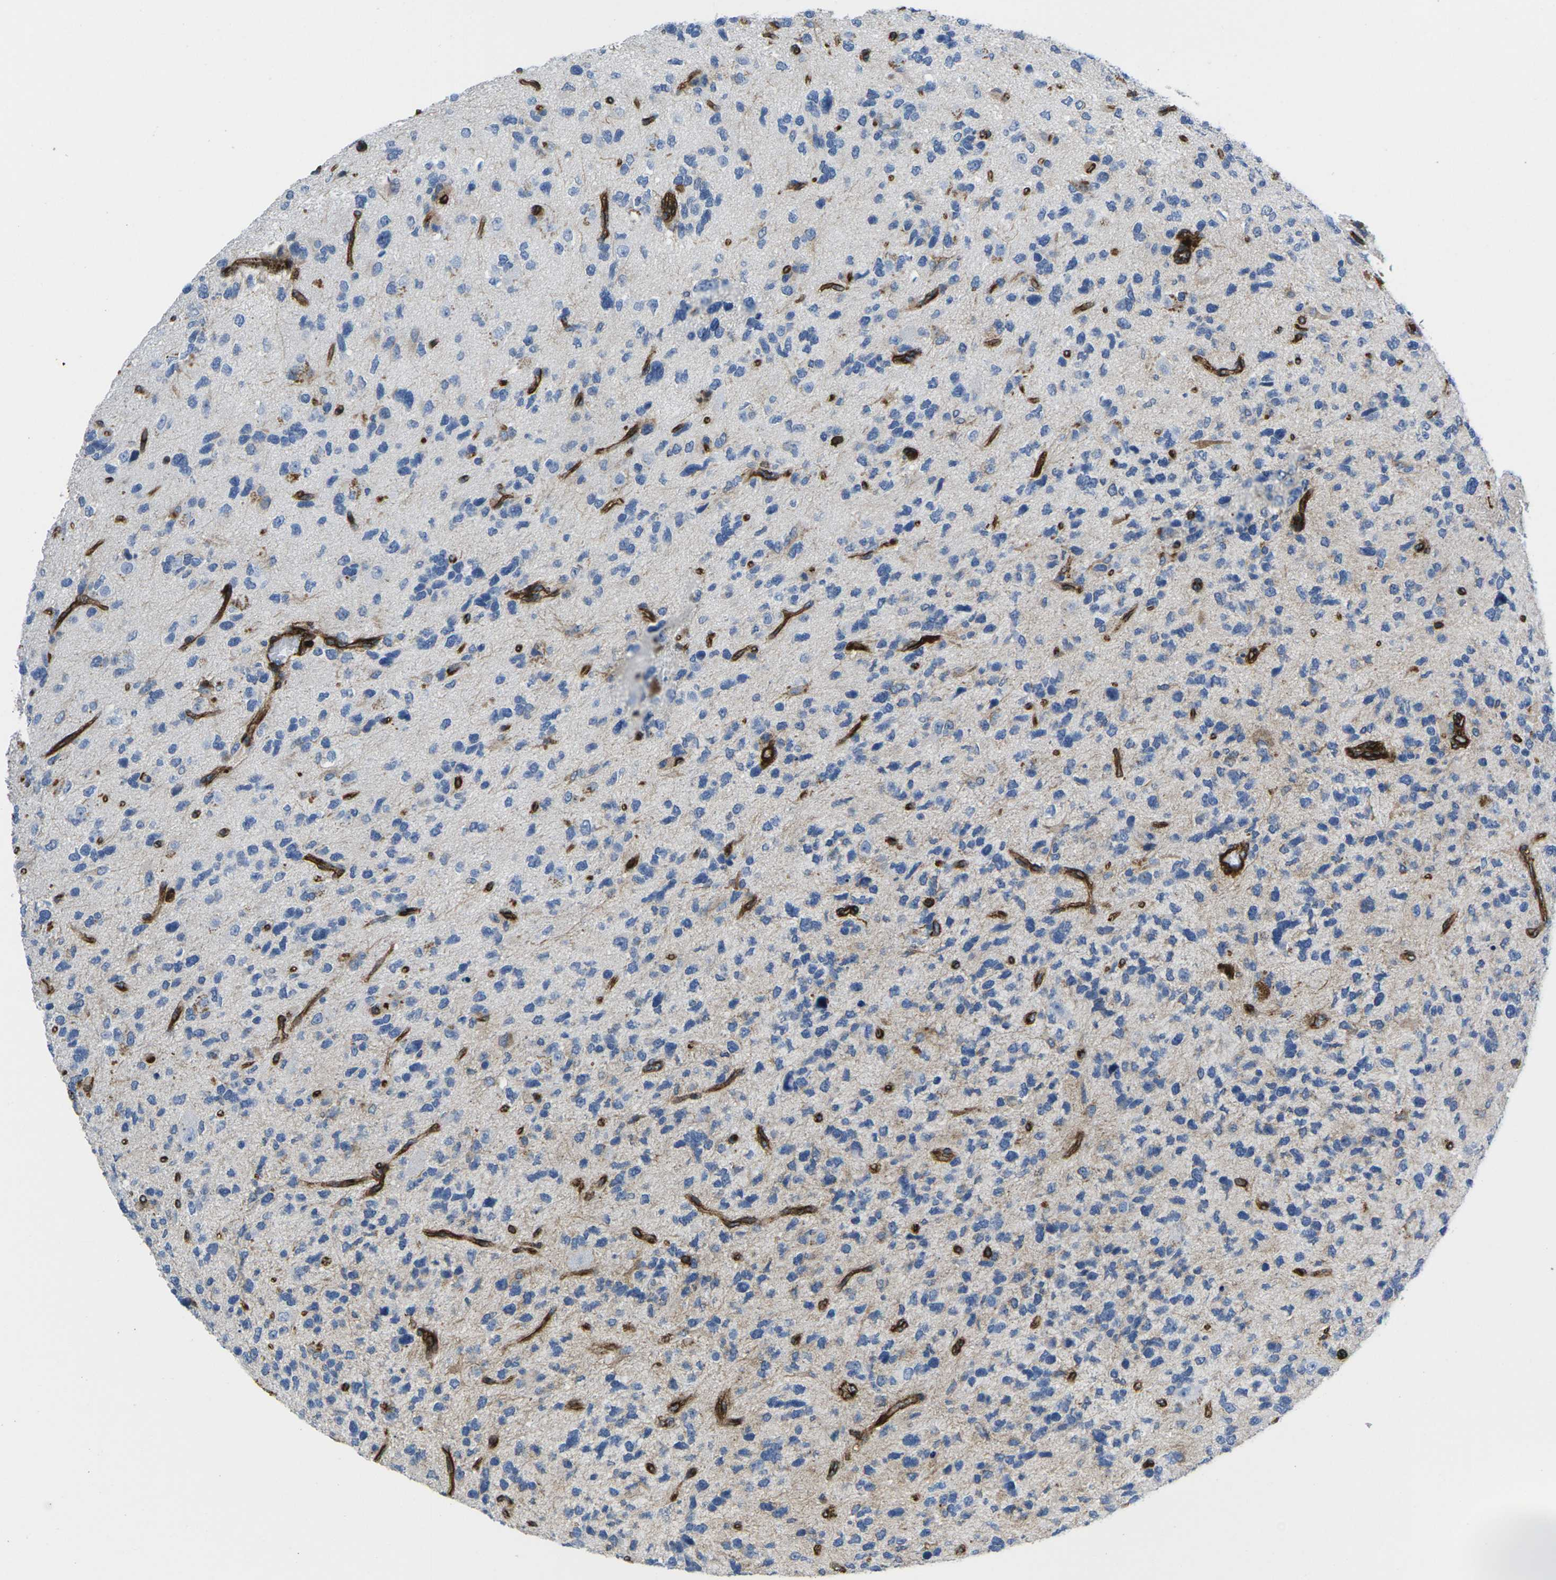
{"staining": {"intensity": "negative", "quantity": "none", "location": "none"}, "tissue": "glioma", "cell_type": "Tumor cells", "image_type": "cancer", "snomed": [{"axis": "morphology", "description": "Glioma, malignant, High grade"}, {"axis": "topography", "description": "Brain"}], "caption": "Micrograph shows no protein expression in tumor cells of glioma tissue.", "gene": "IQGAP1", "patient": {"sex": "female", "age": 58}}